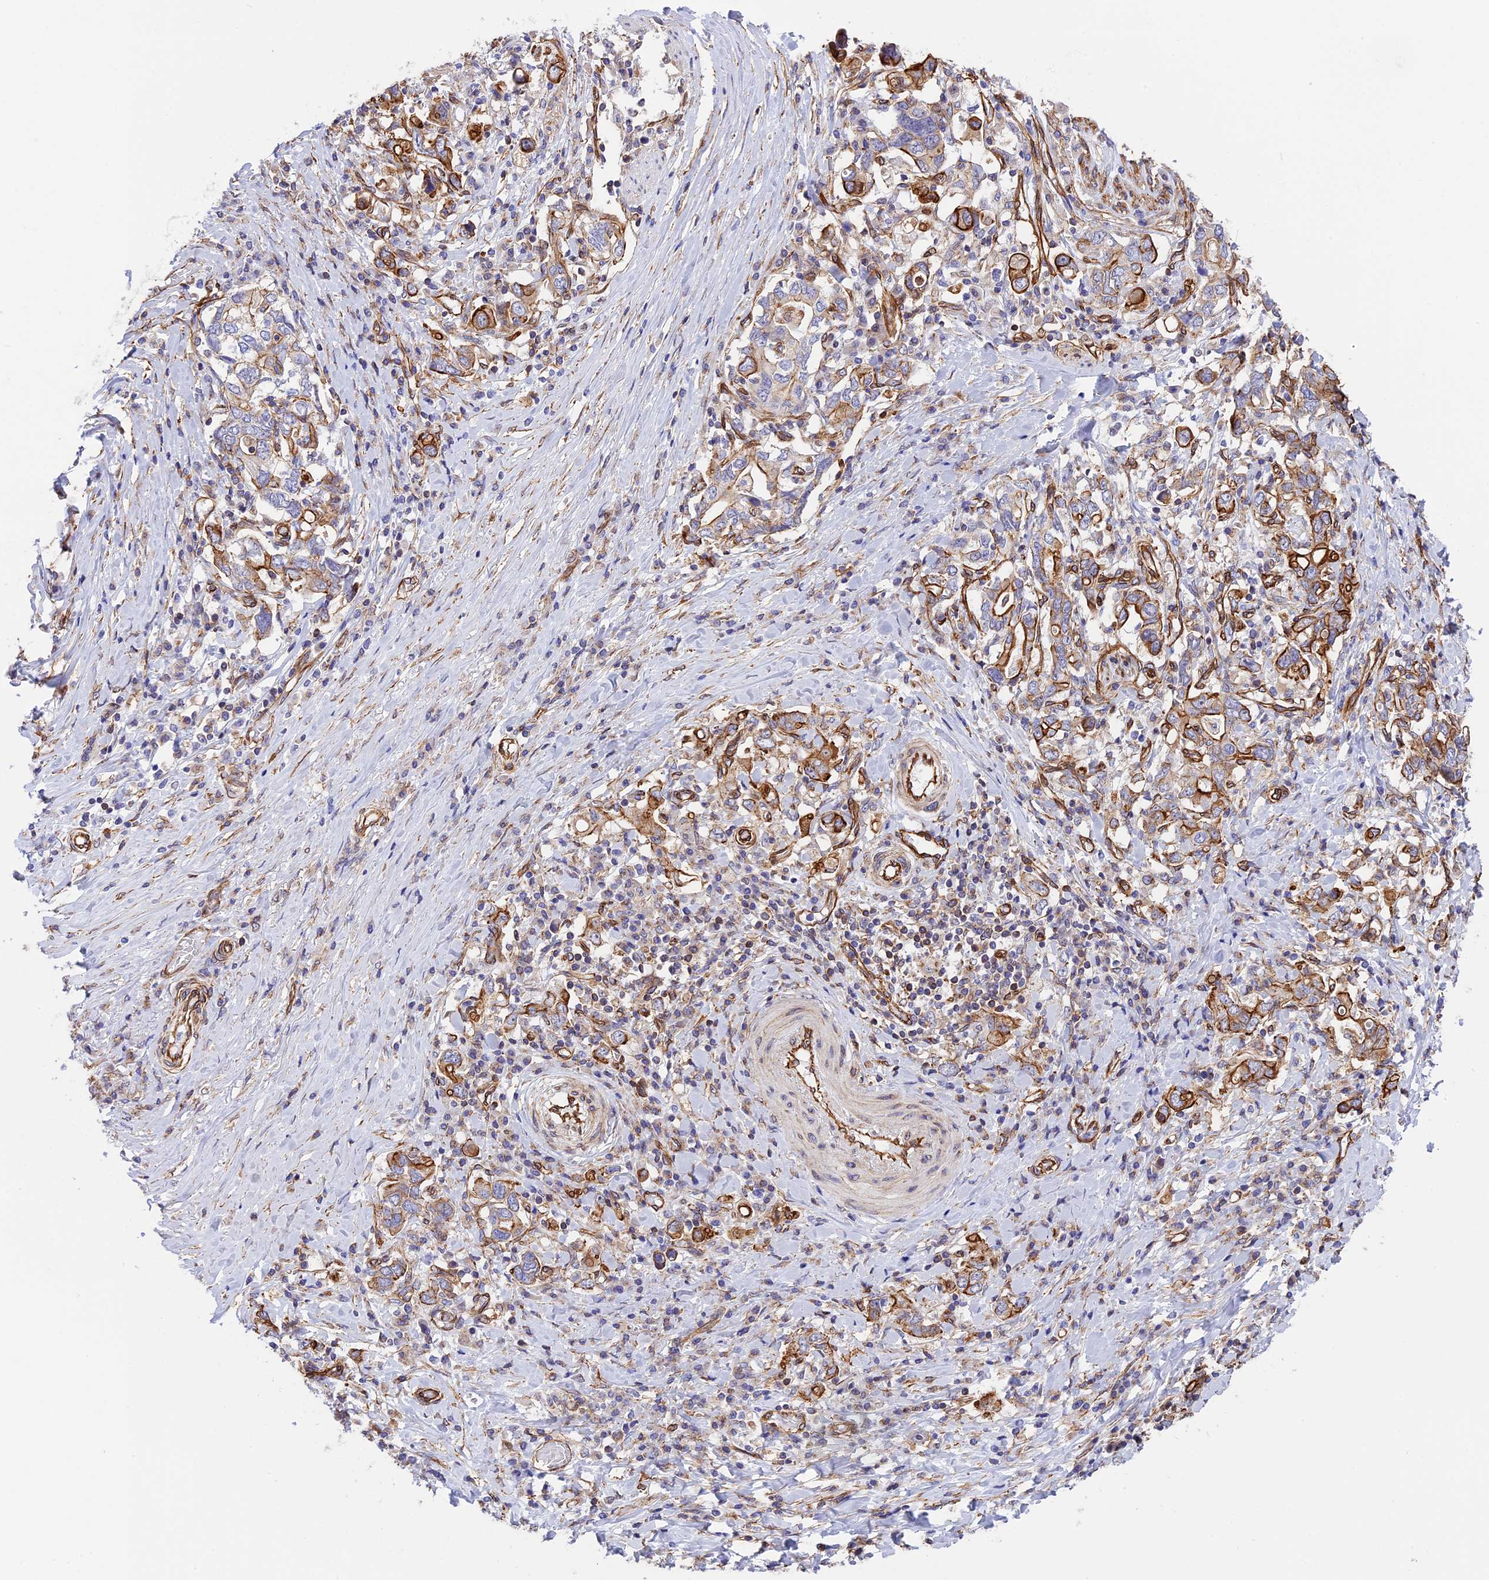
{"staining": {"intensity": "moderate", "quantity": "25%-75%", "location": "cytoplasmic/membranous"}, "tissue": "stomach cancer", "cell_type": "Tumor cells", "image_type": "cancer", "snomed": [{"axis": "morphology", "description": "Adenocarcinoma, NOS"}, {"axis": "topography", "description": "Stomach, upper"}, {"axis": "topography", "description": "Stomach"}], "caption": "An image of human stomach adenocarcinoma stained for a protein demonstrates moderate cytoplasmic/membranous brown staining in tumor cells.", "gene": "R3HDM4", "patient": {"sex": "male", "age": 62}}